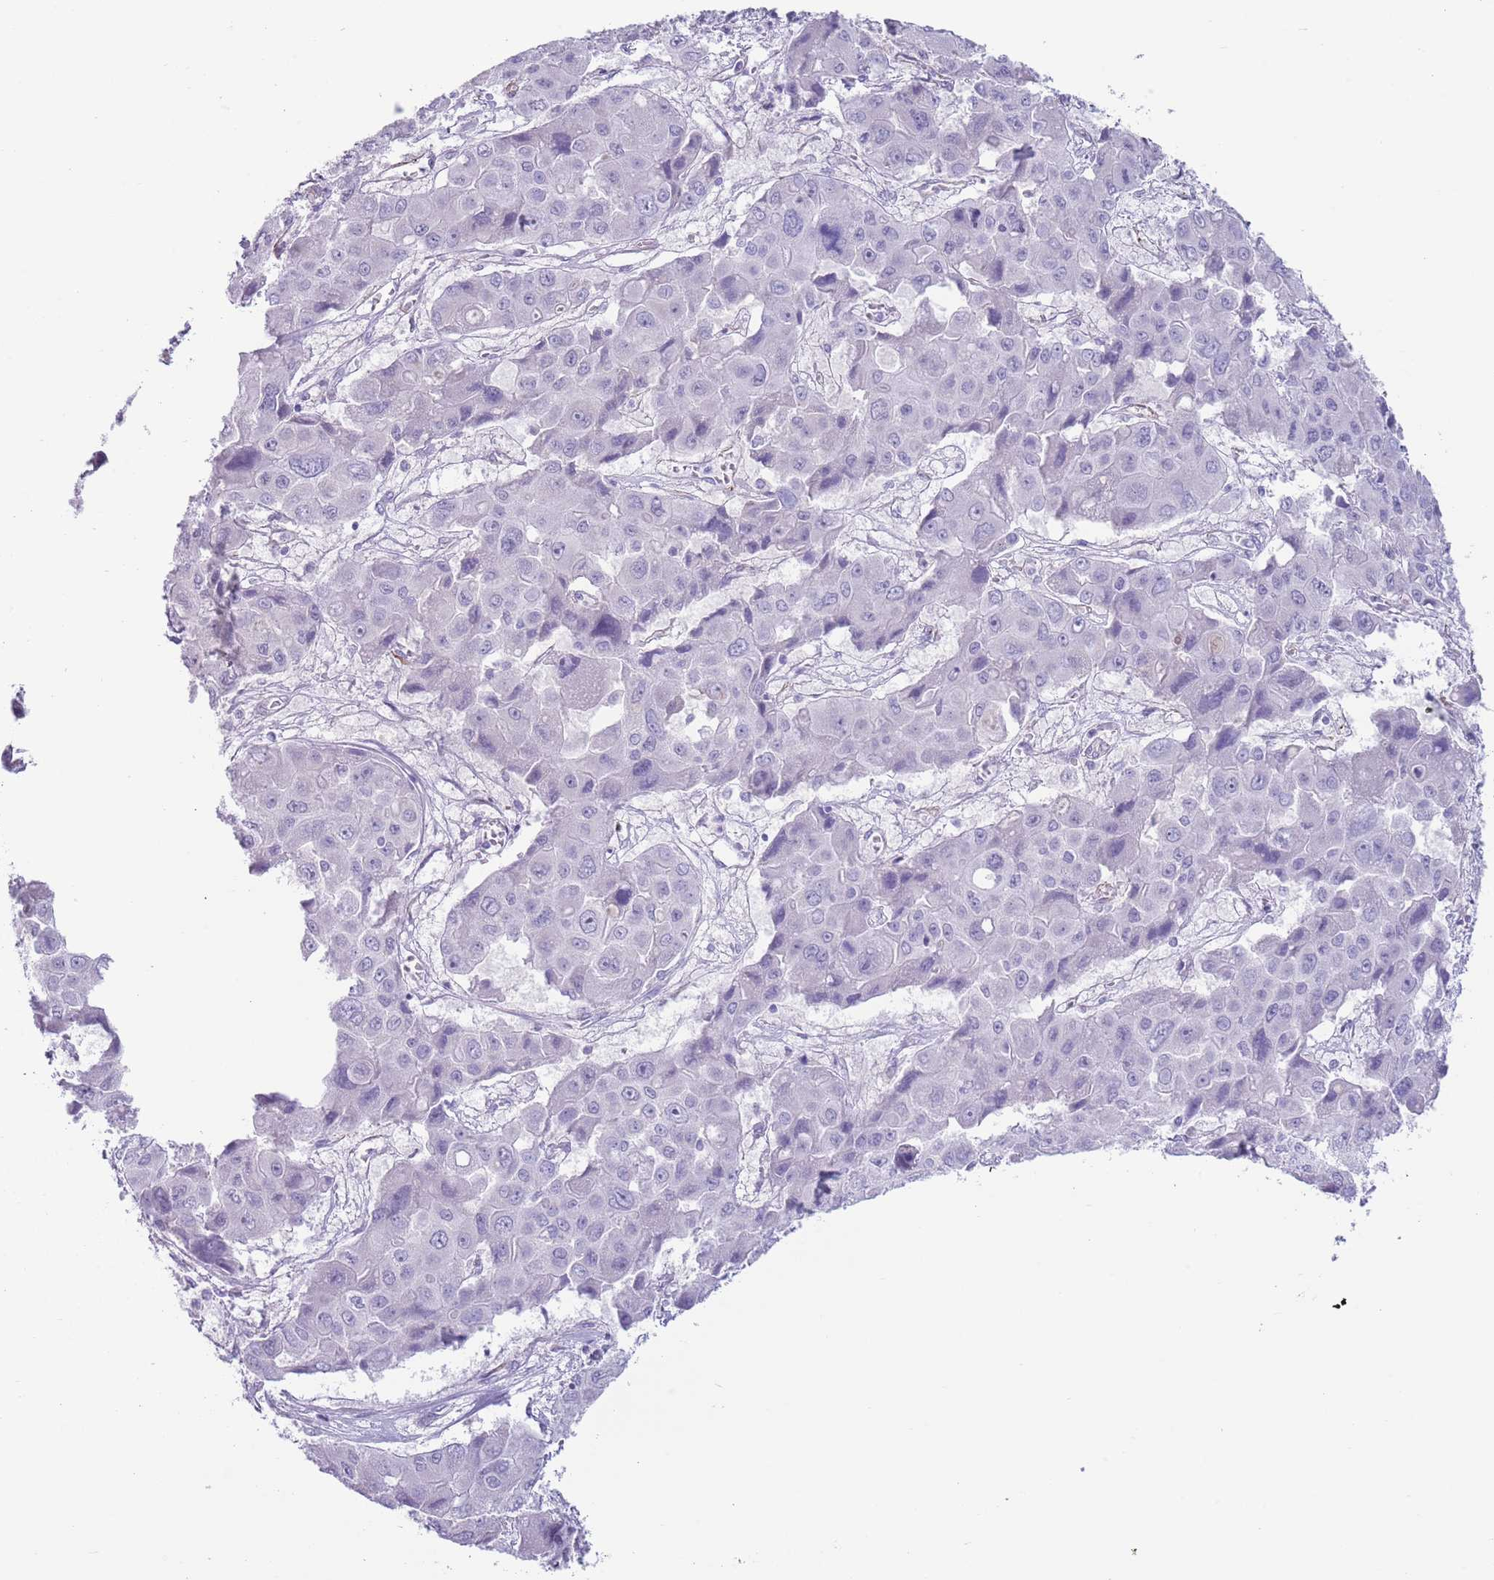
{"staining": {"intensity": "negative", "quantity": "none", "location": "none"}, "tissue": "liver cancer", "cell_type": "Tumor cells", "image_type": "cancer", "snomed": [{"axis": "morphology", "description": "Cholangiocarcinoma"}, {"axis": "topography", "description": "Liver"}], "caption": "Tumor cells show no significant positivity in liver cancer.", "gene": "TSGA13", "patient": {"sex": "male", "age": 67}}